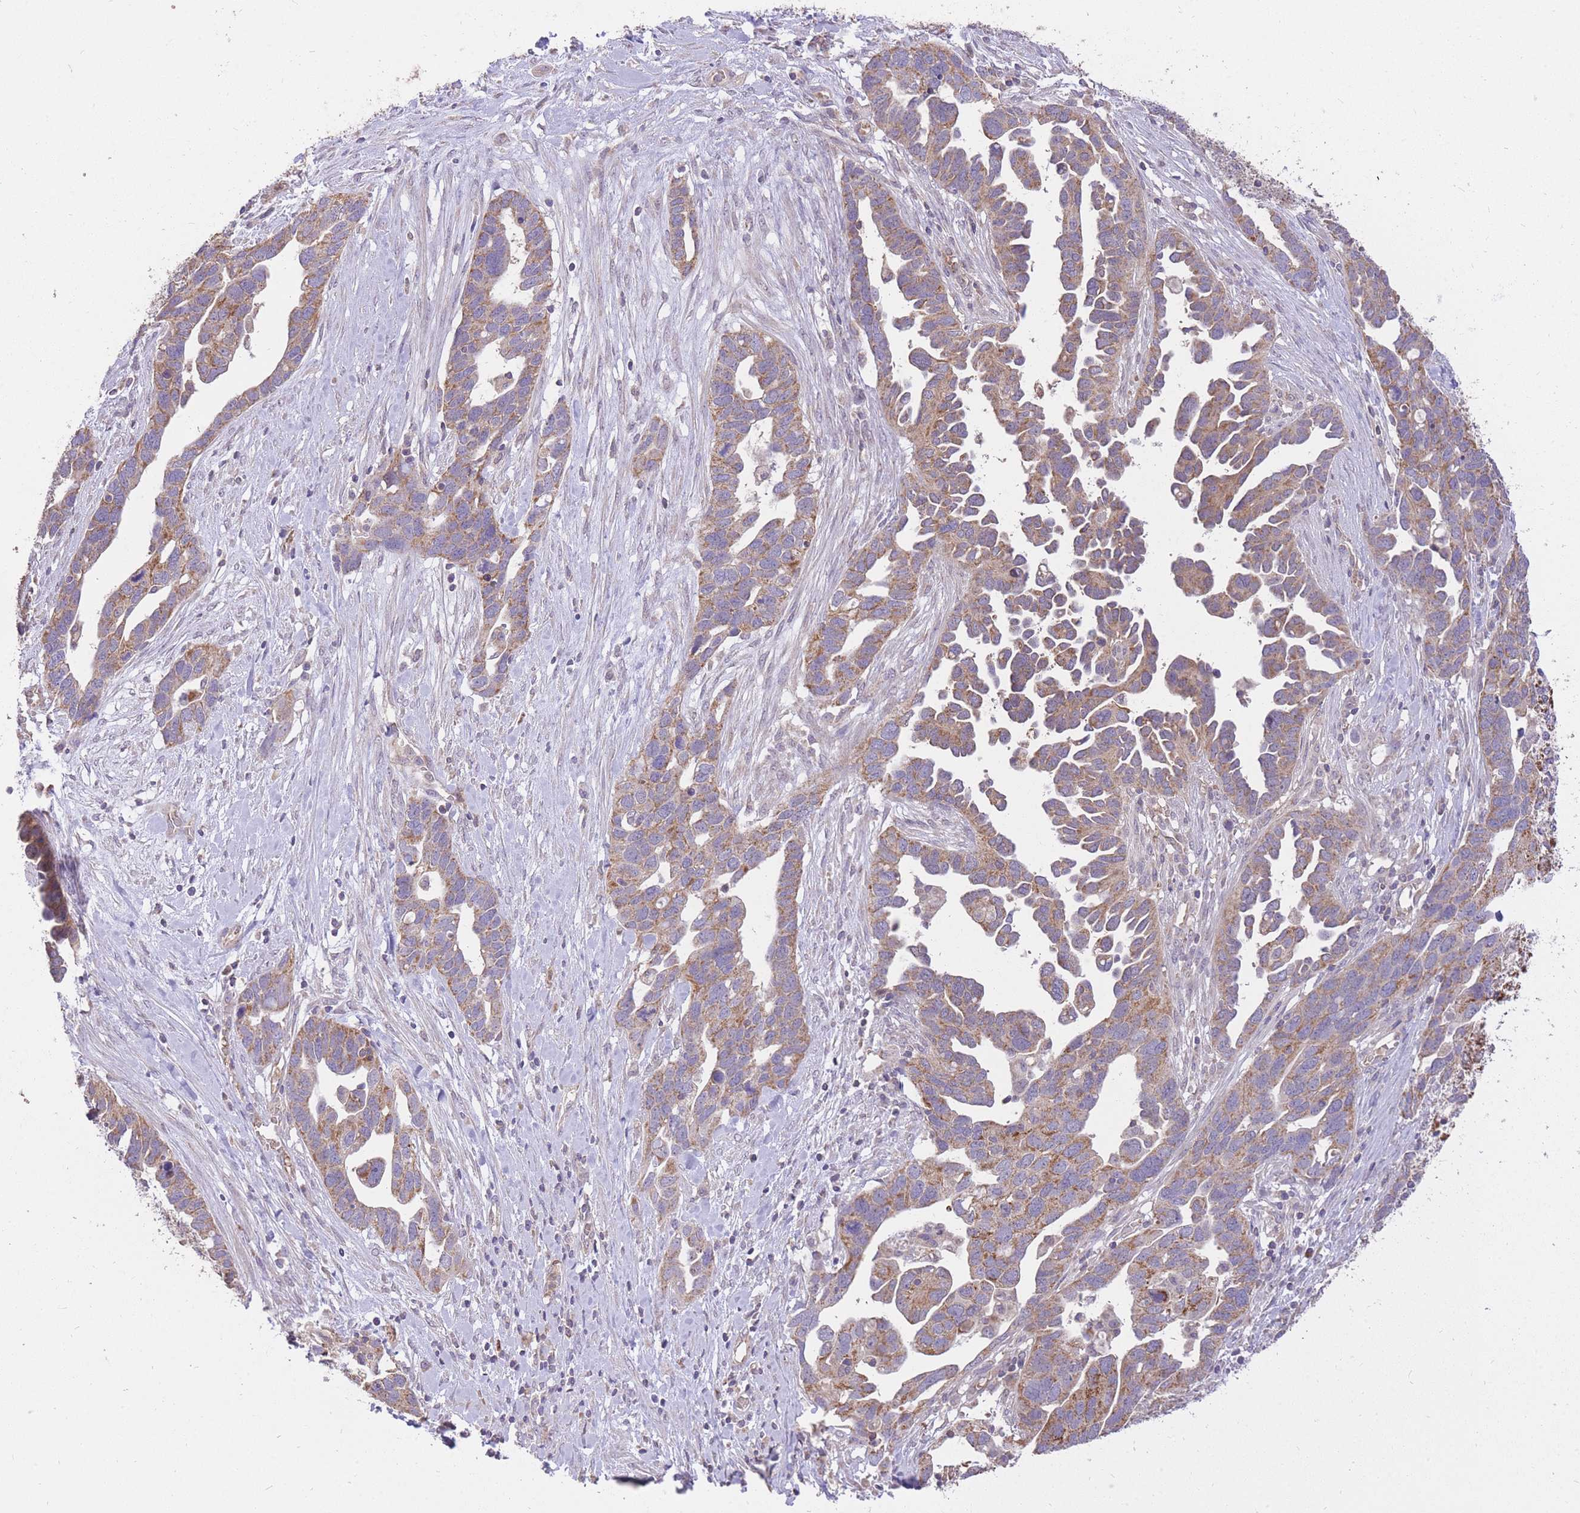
{"staining": {"intensity": "moderate", "quantity": ">75%", "location": "cytoplasmic/membranous"}, "tissue": "ovarian cancer", "cell_type": "Tumor cells", "image_type": "cancer", "snomed": [{"axis": "morphology", "description": "Cystadenocarcinoma, serous, NOS"}, {"axis": "topography", "description": "Ovary"}], "caption": "Immunohistochemistry (IHC) (DAB) staining of ovarian serous cystadenocarcinoma reveals moderate cytoplasmic/membranous protein positivity in about >75% of tumor cells.", "gene": "PREP", "patient": {"sex": "female", "age": 54}}